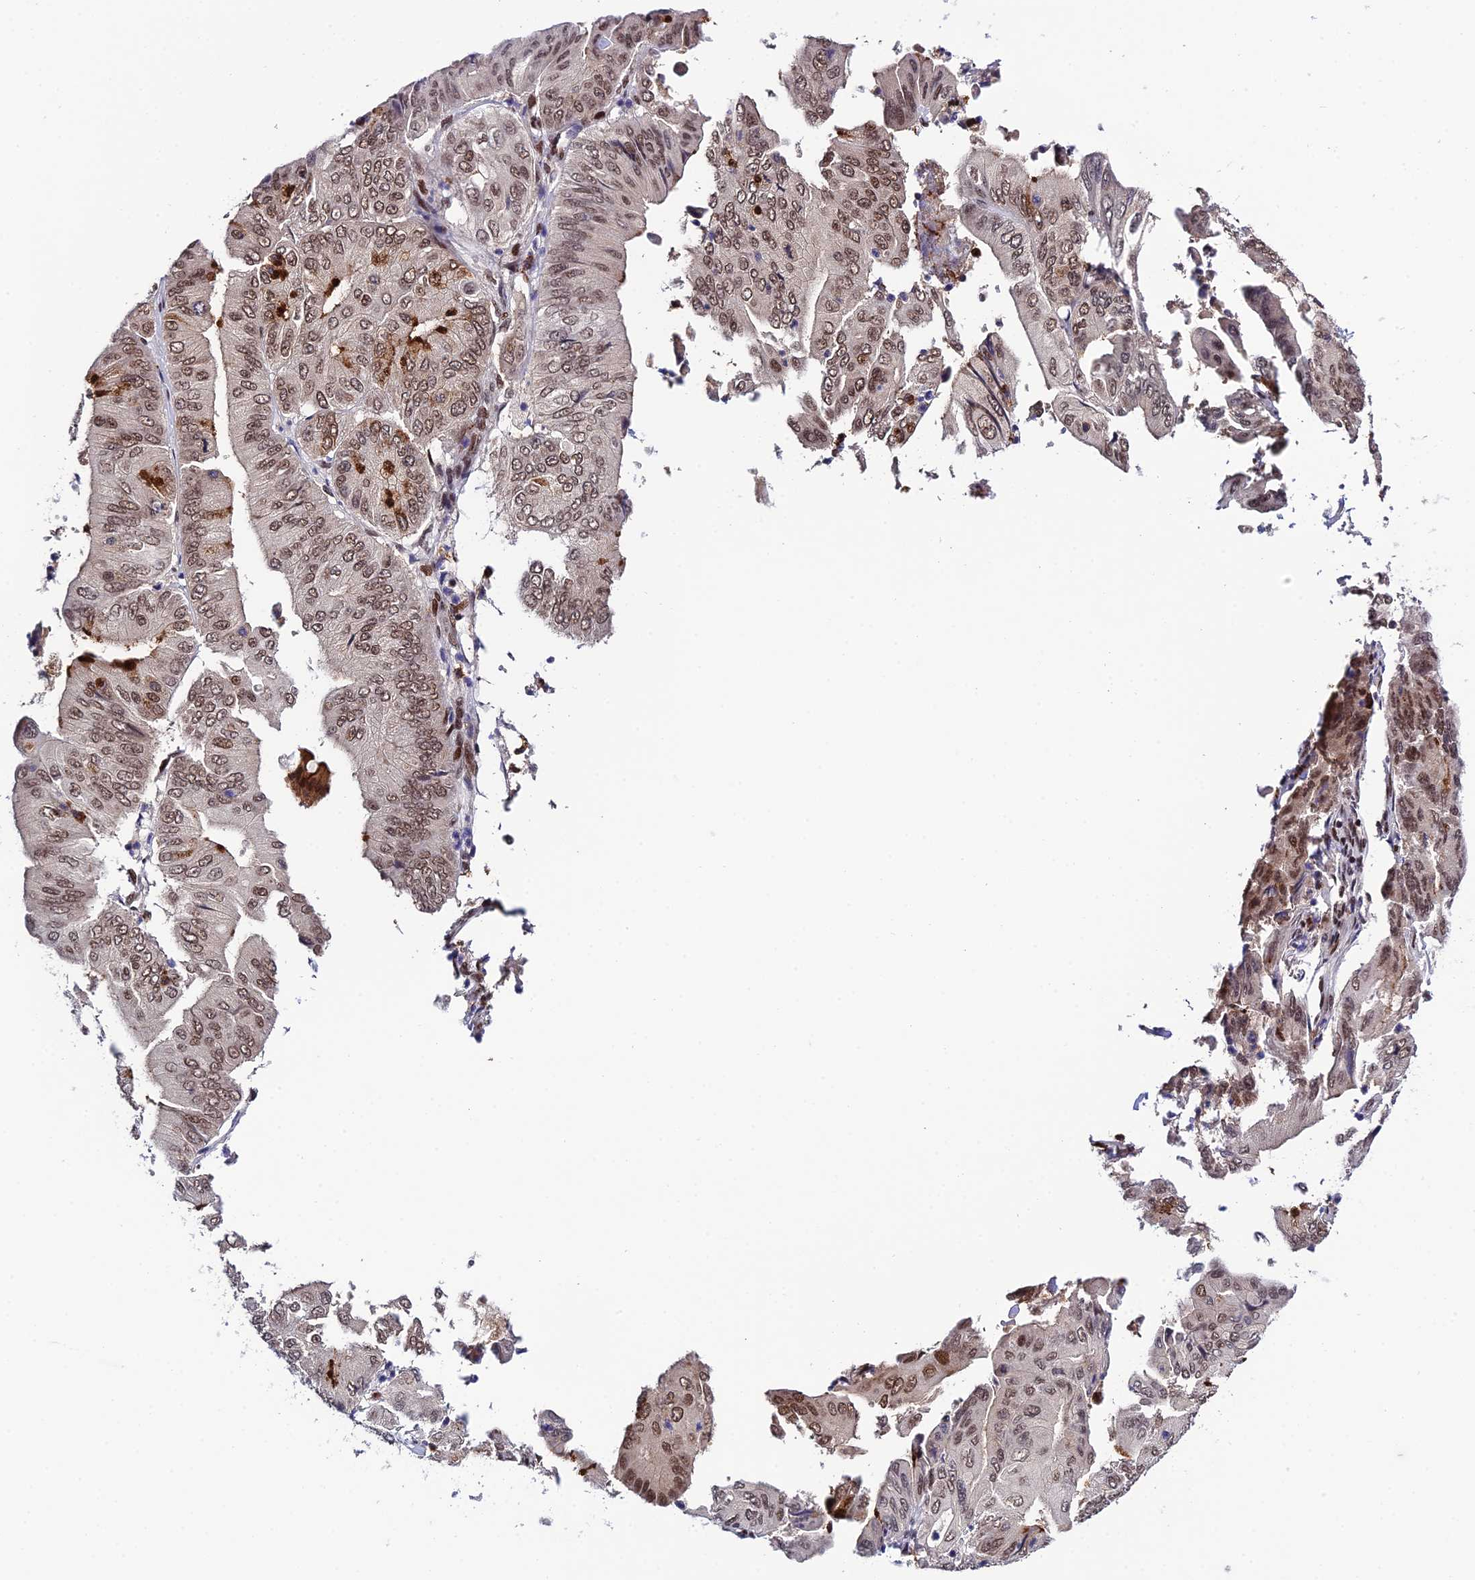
{"staining": {"intensity": "moderate", "quantity": ">75%", "location": "nuclear"}, "tissue": "pancreatic cancer", "cell_type": "Tumor cells", "image_type": "cancer", "snomed": [{"axis": "morphology", "description": "Adenocarcinoma, NOS"}, {"axis": "topography", "description": "Pancreas"}], "caption": "Immunohistochemistry (DAB) staining of pancreatic cancer demonstrates moderate nuclear protein expression in approximately >75% of tumor cells. The staining was performed using DAB to visualize the protein expression in brown, while the nuclei were stained in blue with hematoxylin (Magnification: 20x).", "gene": "SYT15", "patient": {"sex": "female", "age": 77}}